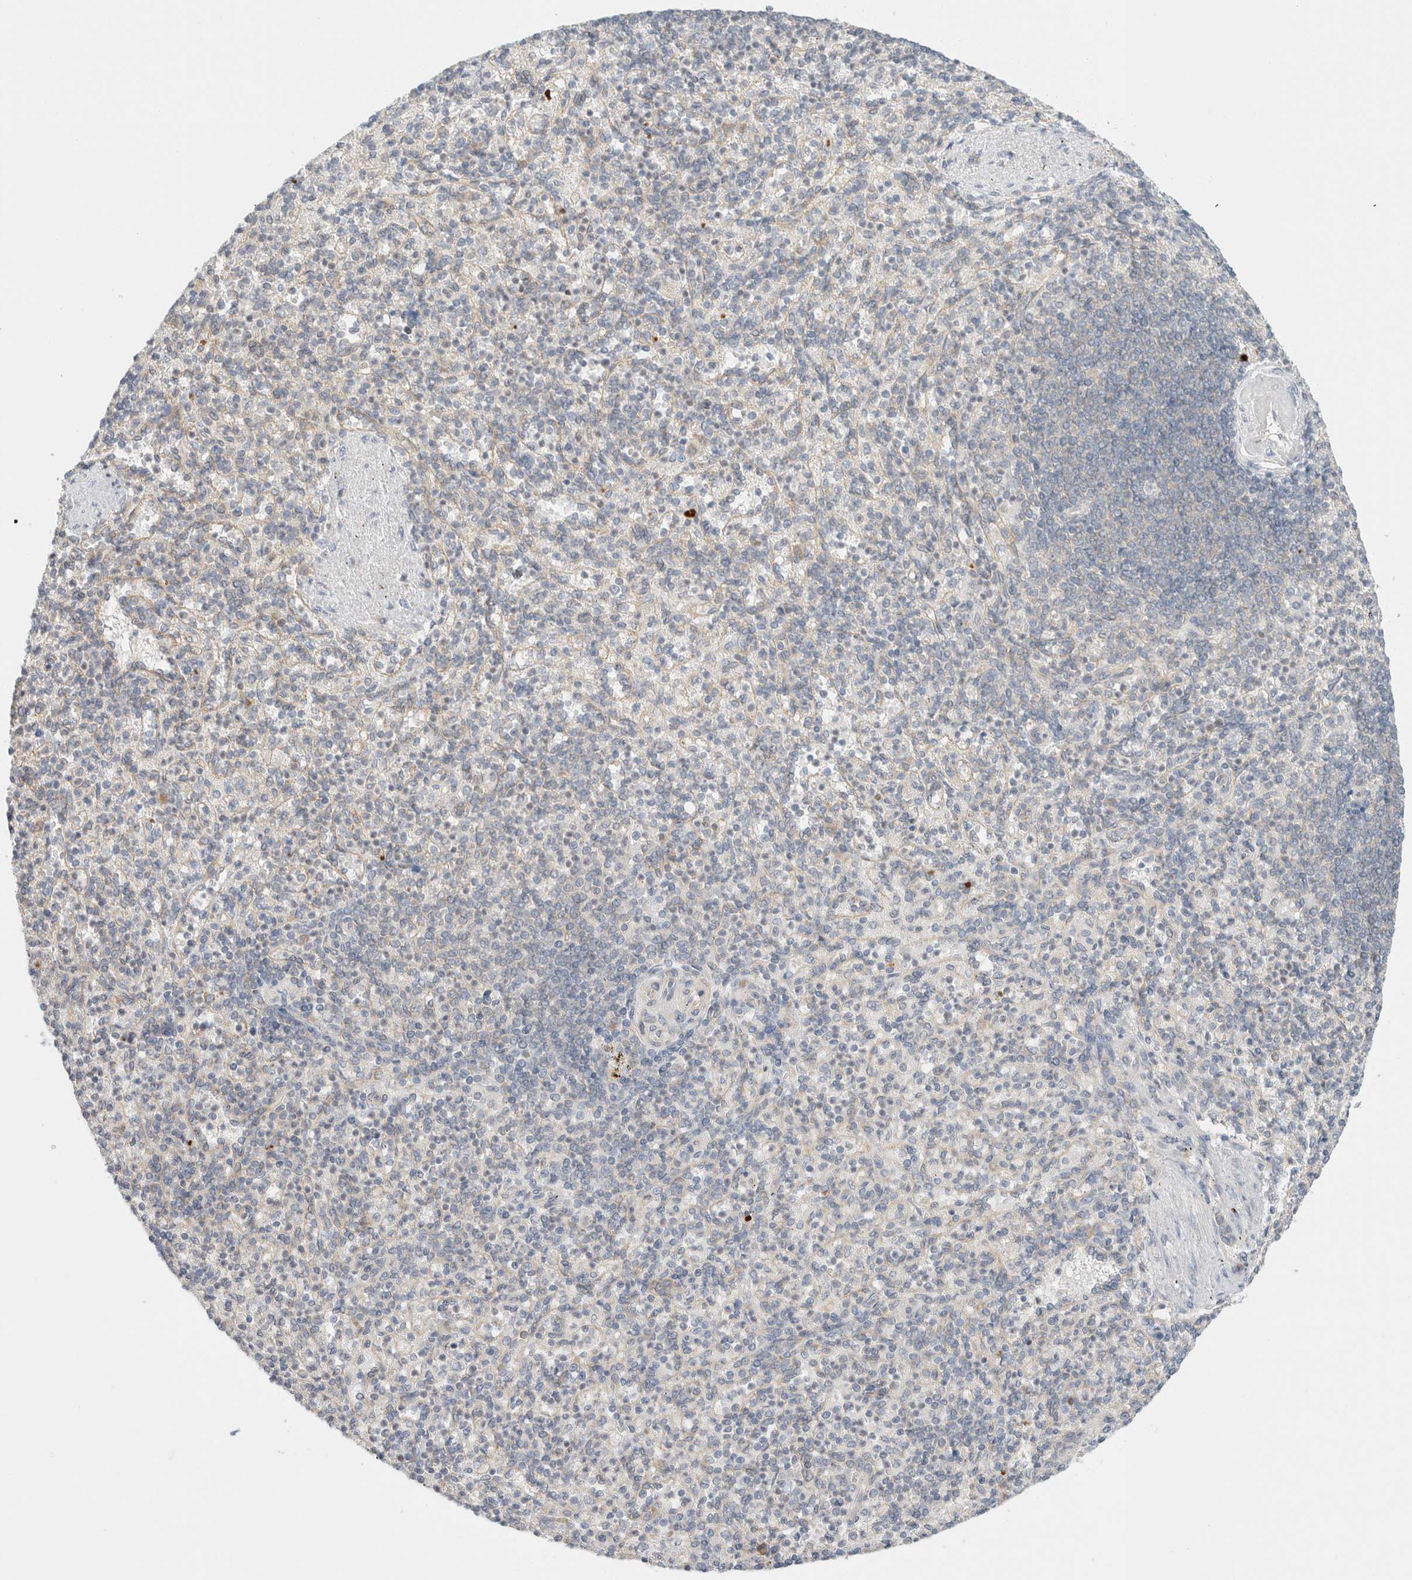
{"staining": {"intensity": "negative", "quantity": "none", "location": "none"}, "tissue": "spleen", "cell_type": "Cells in red pulp", "image_type": "normal", "snomed": [{"axis": "morphology", "description": "Normal tissue, NOS"}, {"axis": "topography", "description": "Spleen"}], "caption": "Immunohistochemistry photomicrograph of benign human spleen stained for a protein (brown), which displays no staining in cells in red pulp.", "gene": "MARK3", "patient": {"sex": "female", "age": 74}}